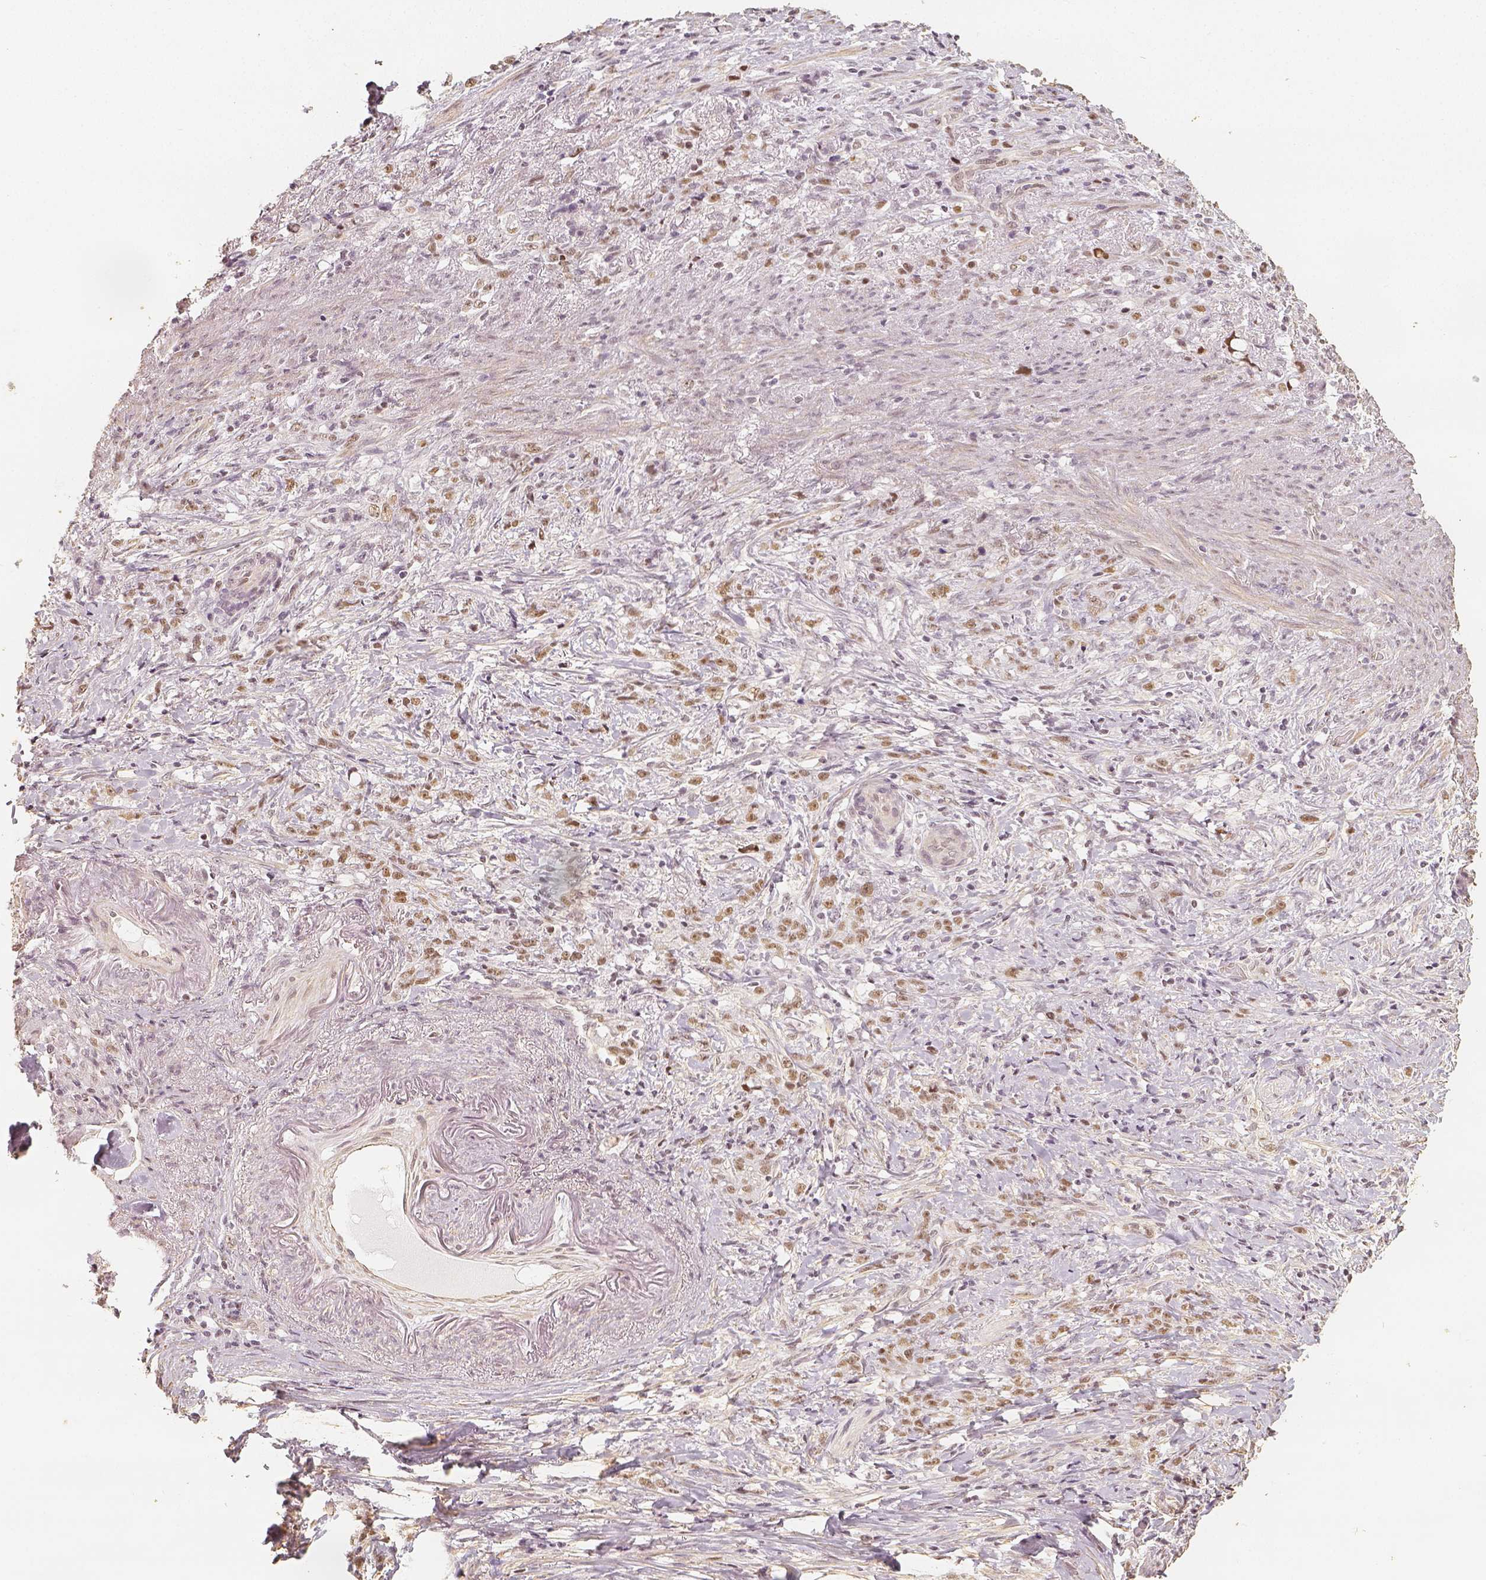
{"staining": {"intensity": "moderate", "quantity": ">75%", "location": "nuclear"}, "tissue": "stomach cancer", "cell_type": "Tumor cells", "image_type": "cancer", "snomed": [{"axis": "morphology", "description": "Adenocarcinoma, NOS"}, {"axis": "topography", "description": "Stomach, lower"}], "caption": "Immunohistochemical staining of human stomach cancer shows medium levels of moderate nuclear expression in about >75% of tumor cells.", "gene": "HDAC1", "patient": {"sex": "male", "age": 88}}